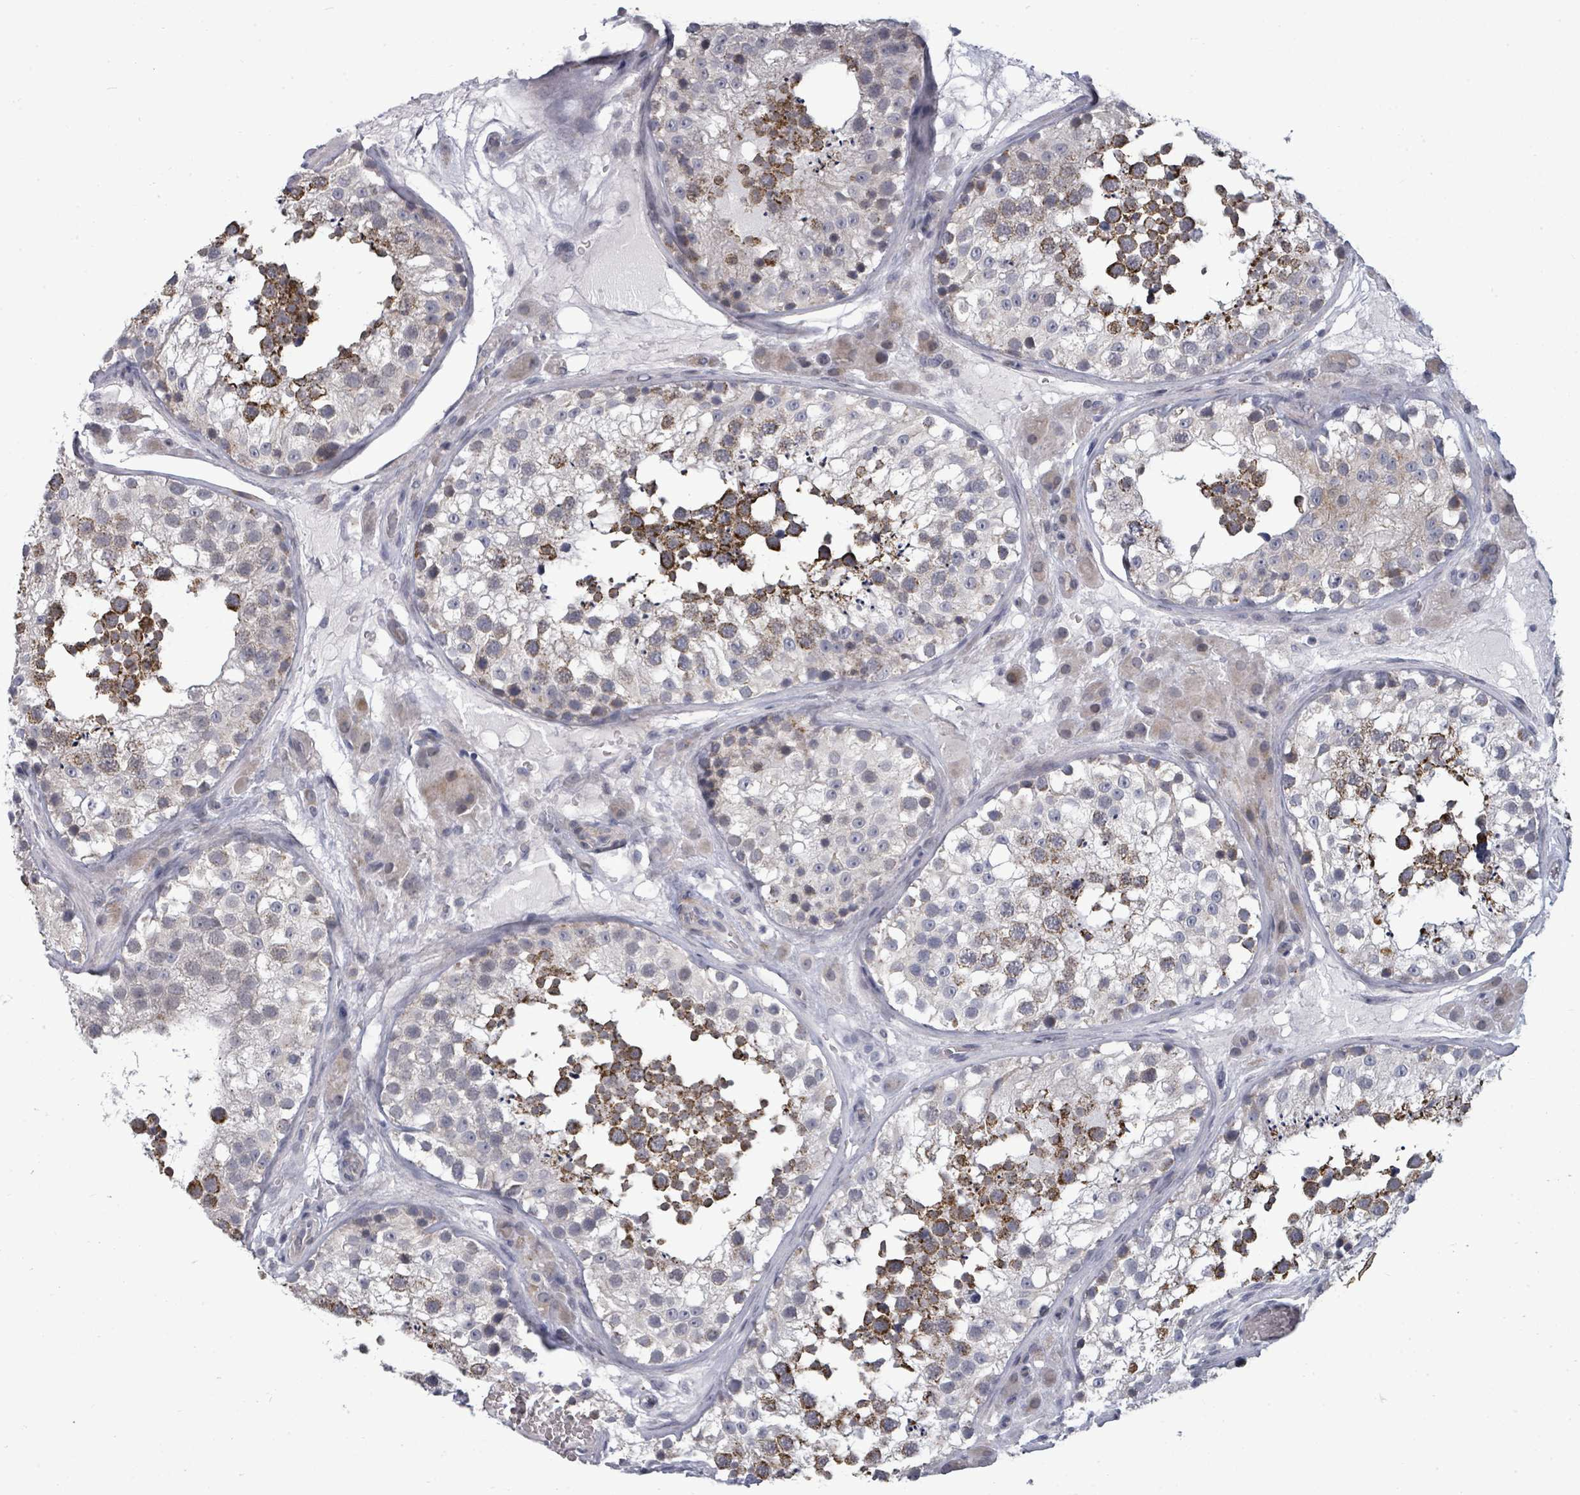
{"staining": {"intensity": "strong", "quantity": "25%-75%", "location": "cytoplasmic/membranous"}, "tissue": "testis", "cell_type": "Cells in seminiferous ducts", "image_type": "normal", "snomed": [{"axis": "morphology", "description": "Normal tissue, NOS"}, {"axis": "topography", "description": "Testis"}], "caption": "Immunohistochemistry (DAB (3,3'-diaminobenzidine)) staining of unremarkable human testis shows strong cytoplasmic/membranous protein staining in about 25%-75% of cells in seminiferous ducts.", "gene": "PTPN20", "patient": {"sex": "male", "age": 26}}